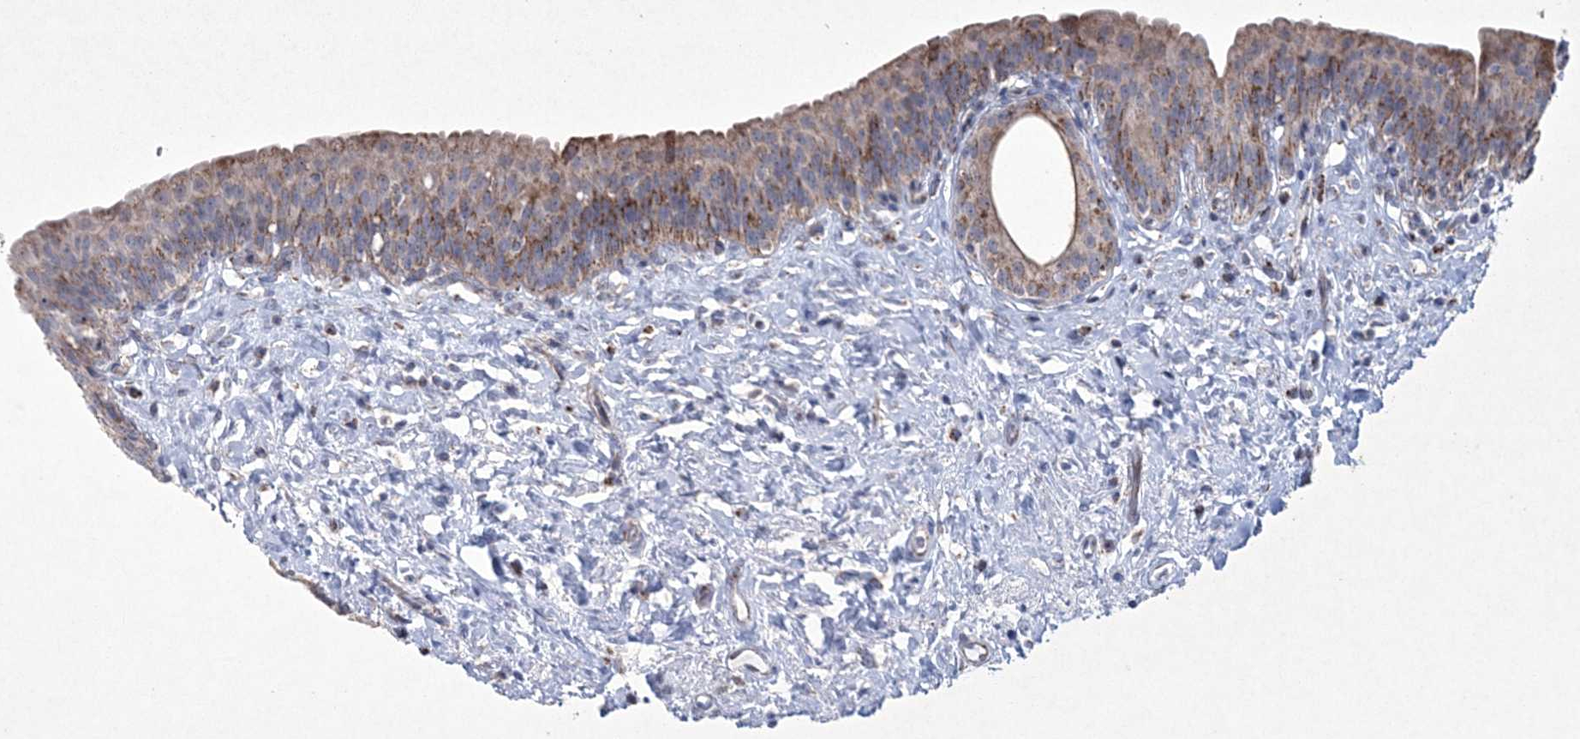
{"staining": {"intensity": "moderate", "quantity": ">75%", "location": "cytoplasmic/membranous"}, "tissue": "urinary bladder", "cell_type": "Urothelial cells", "image_type": "normal", "snomed": [{"axis": "morphology", "description": "Normal tissue, NOS"}, {"axis": "topography", "description": "Urinary bladder"}], "caption": "Unremarkable urinary bladder demonstrates moderate cytoplasmic/membranous staining in about >75% of urothelial cells, visualized by immunohistochemistry. (IHC, brightfield microscopy, high magnification).", "gene": "CES4A", "patient": {"sex": "male", "age": 83}}